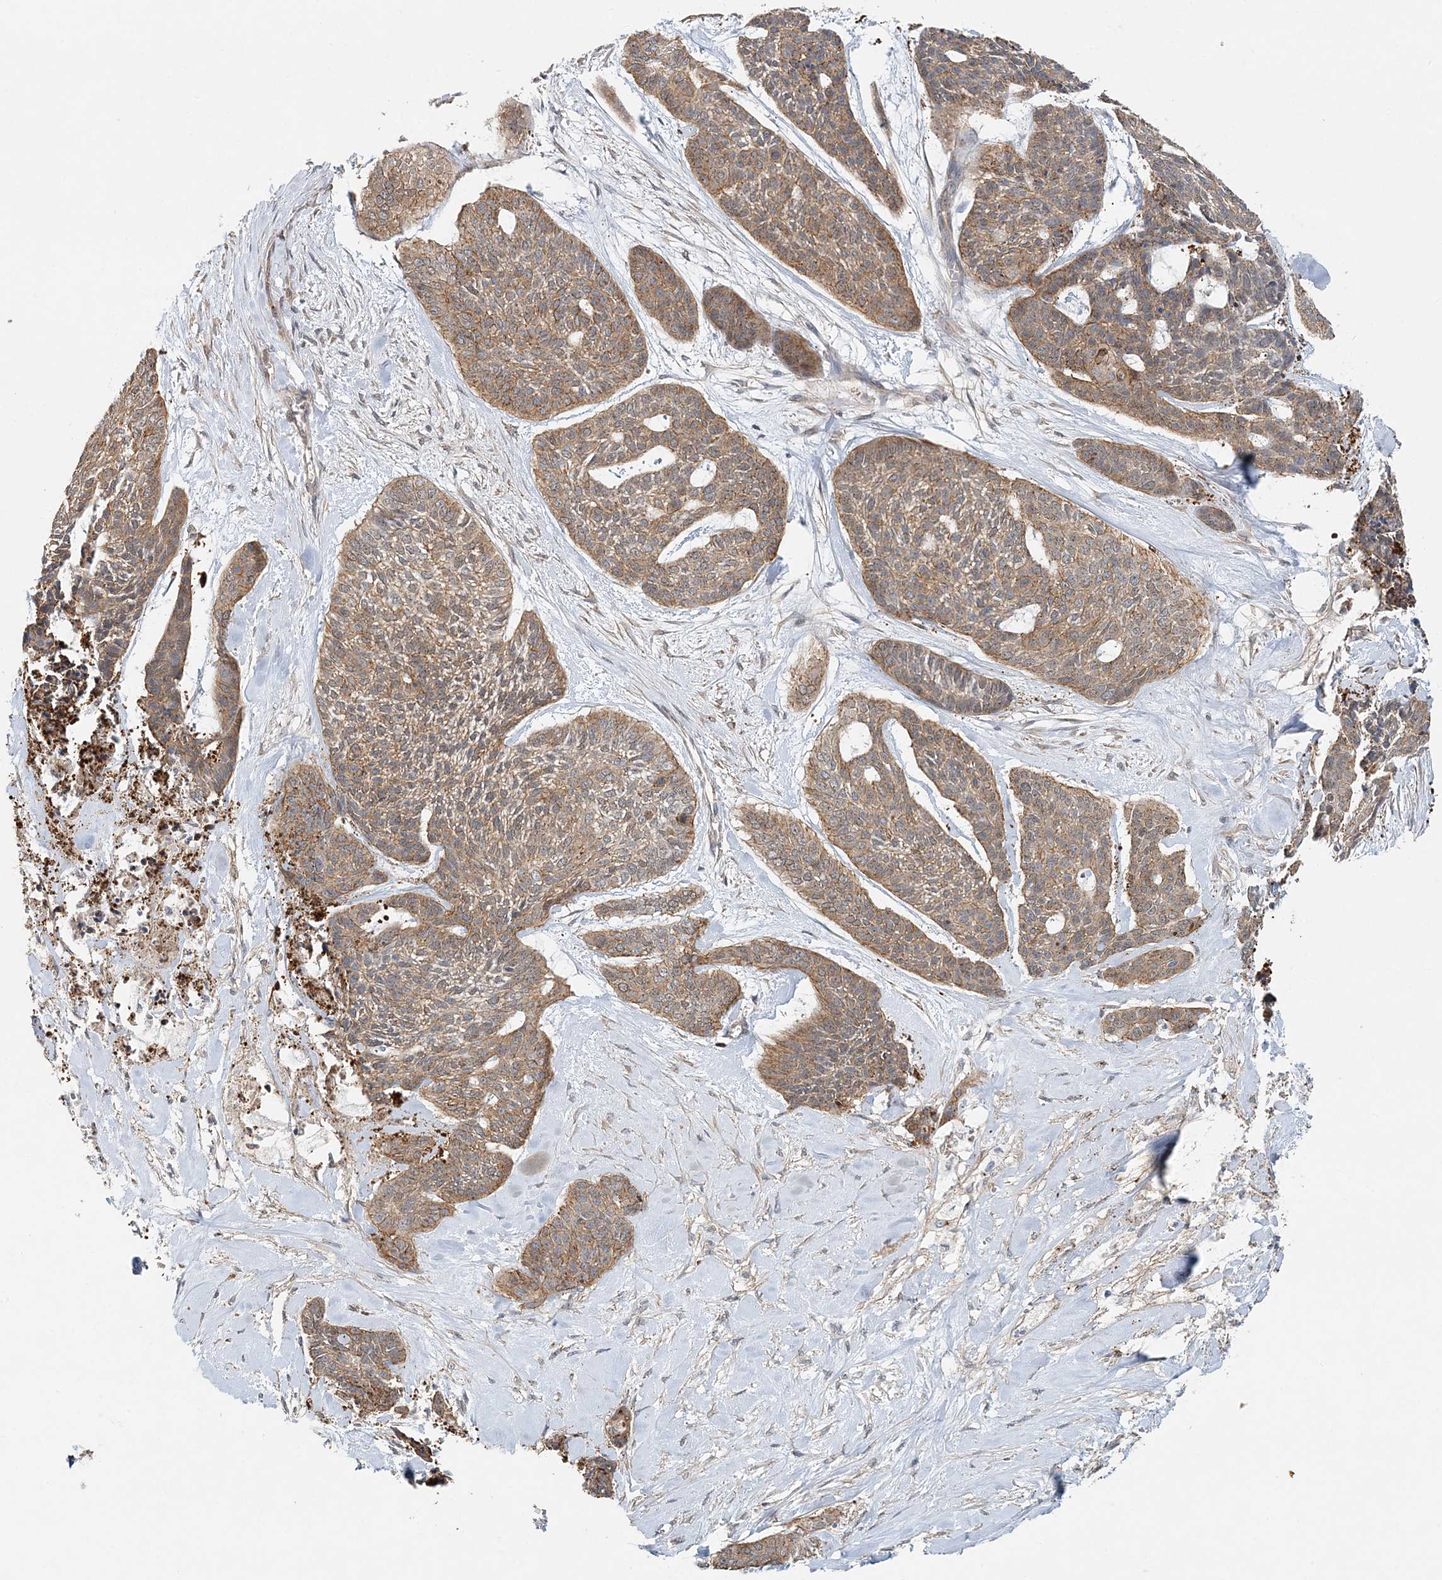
{"staining": {"intensity": "moderate", "quantity": ">75%", "location": "cytoplasmic/membranous"}, "tissue": "skin cancer", "cell_type": "Tumor cells", "image_type": "cancer", "snomed": [{"axis": "morphology", "description": "Basal cell carcinoma"}, {"axis": "topography", "description": "Skin"}], "caption": "Immunohistochemical staining of skin cancer (basal cell carcinoma) demonstrates medium levels of moderate cytoplasmic/membranous expression in about >75% of tumor cells.", "gene": "MAT2B", "patient": {"sex": "female", "age": 64}}